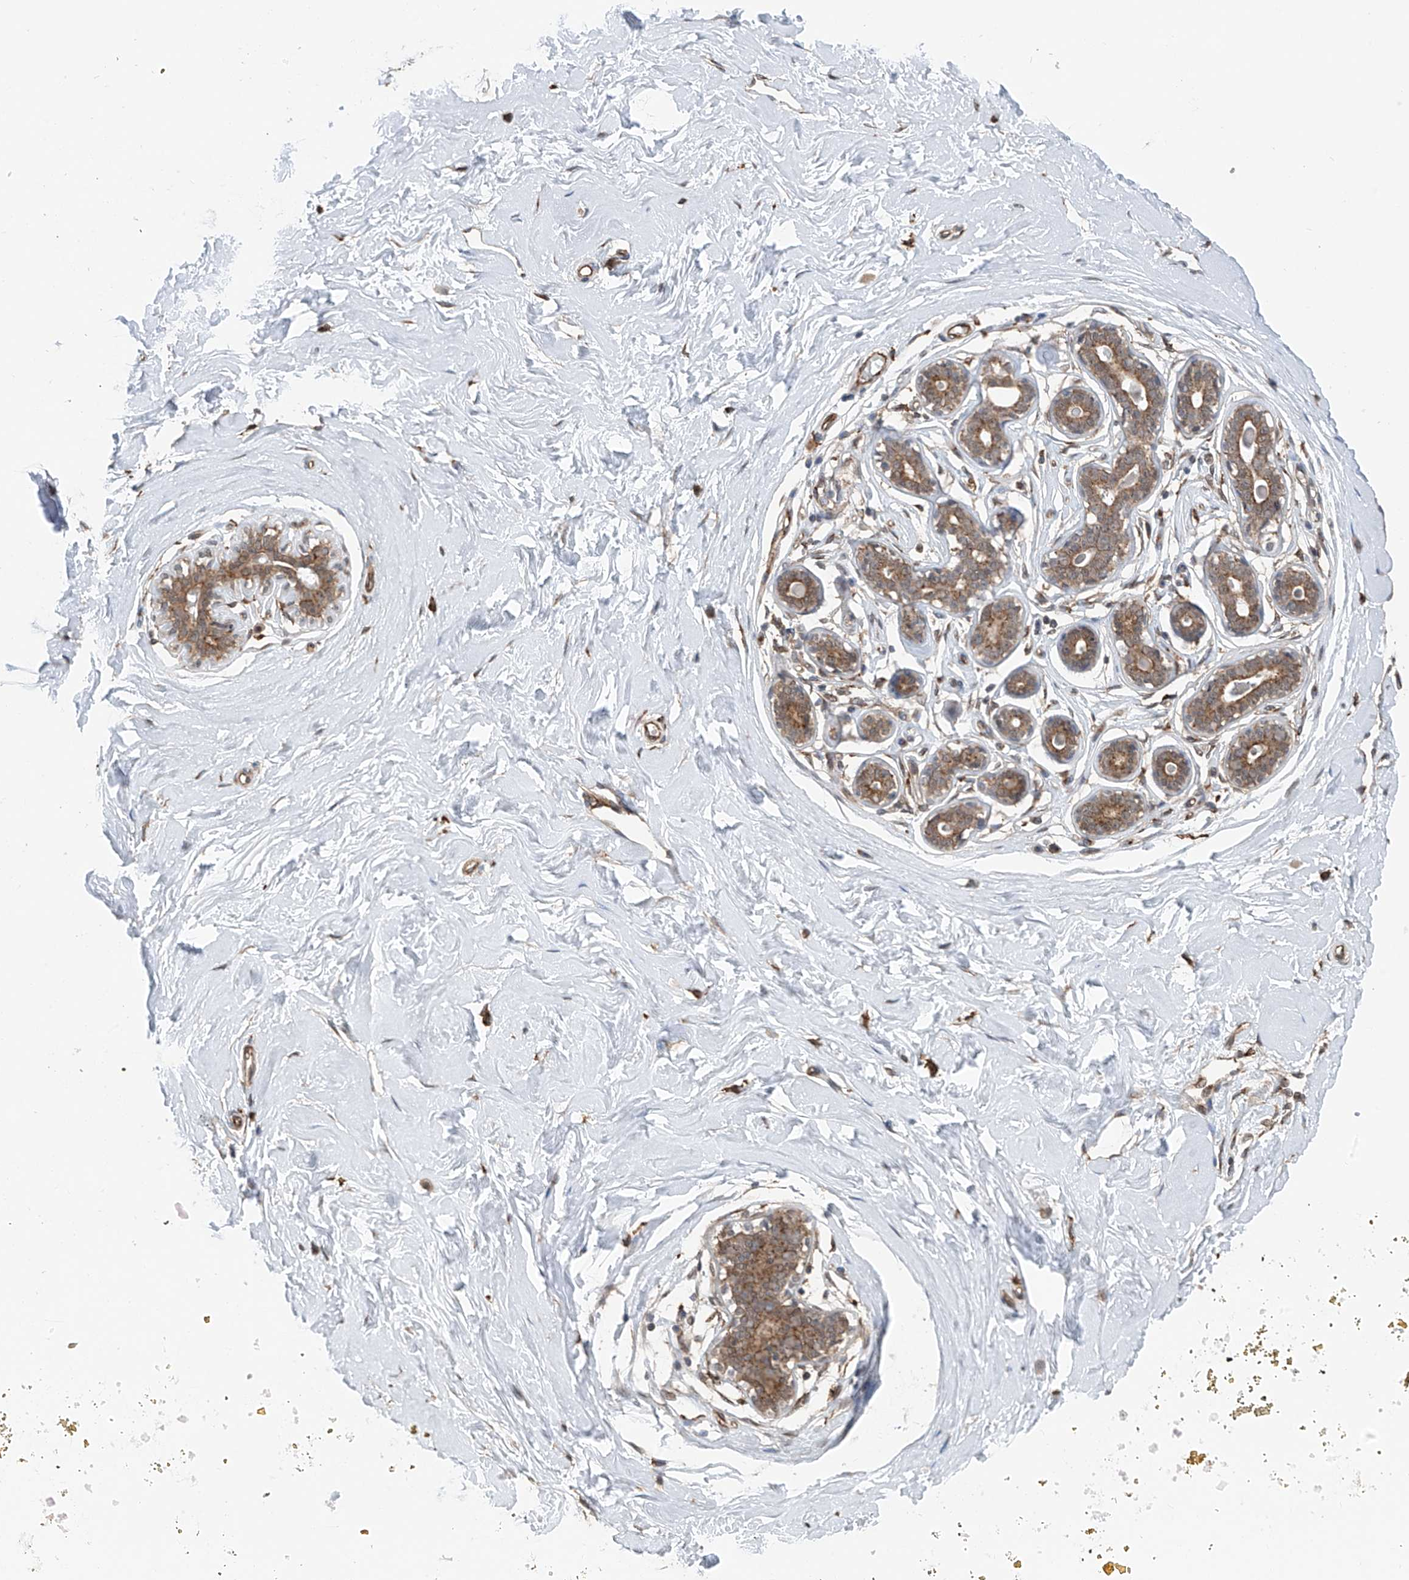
{"staining": {"intensity": "weak", "quantity": "25%-75%", "location": "cytoplasmic/membranous"}, "tissue": "breast", "cell_type": "Adipocytes", "image_type": "normal", "snomed": [{"axis": "morphology", "description": "Normal tissue, NOS"}, {"axis": "morphology", "description": "Adenoma, NOS"}, {"axis": "topography", "description": "Breast"}], "caption": "IHC histopathology image of benign breast: human breast stained using immunohistochemistry demonstrates low levels of weak protein expression localized specifically in the cytoplasmic/membranous of adipocytes, appearing as a cytoplasmic/membranous brown color.", "gene": "ZNF189", "patient": {"sex": "female", "age": 23}}